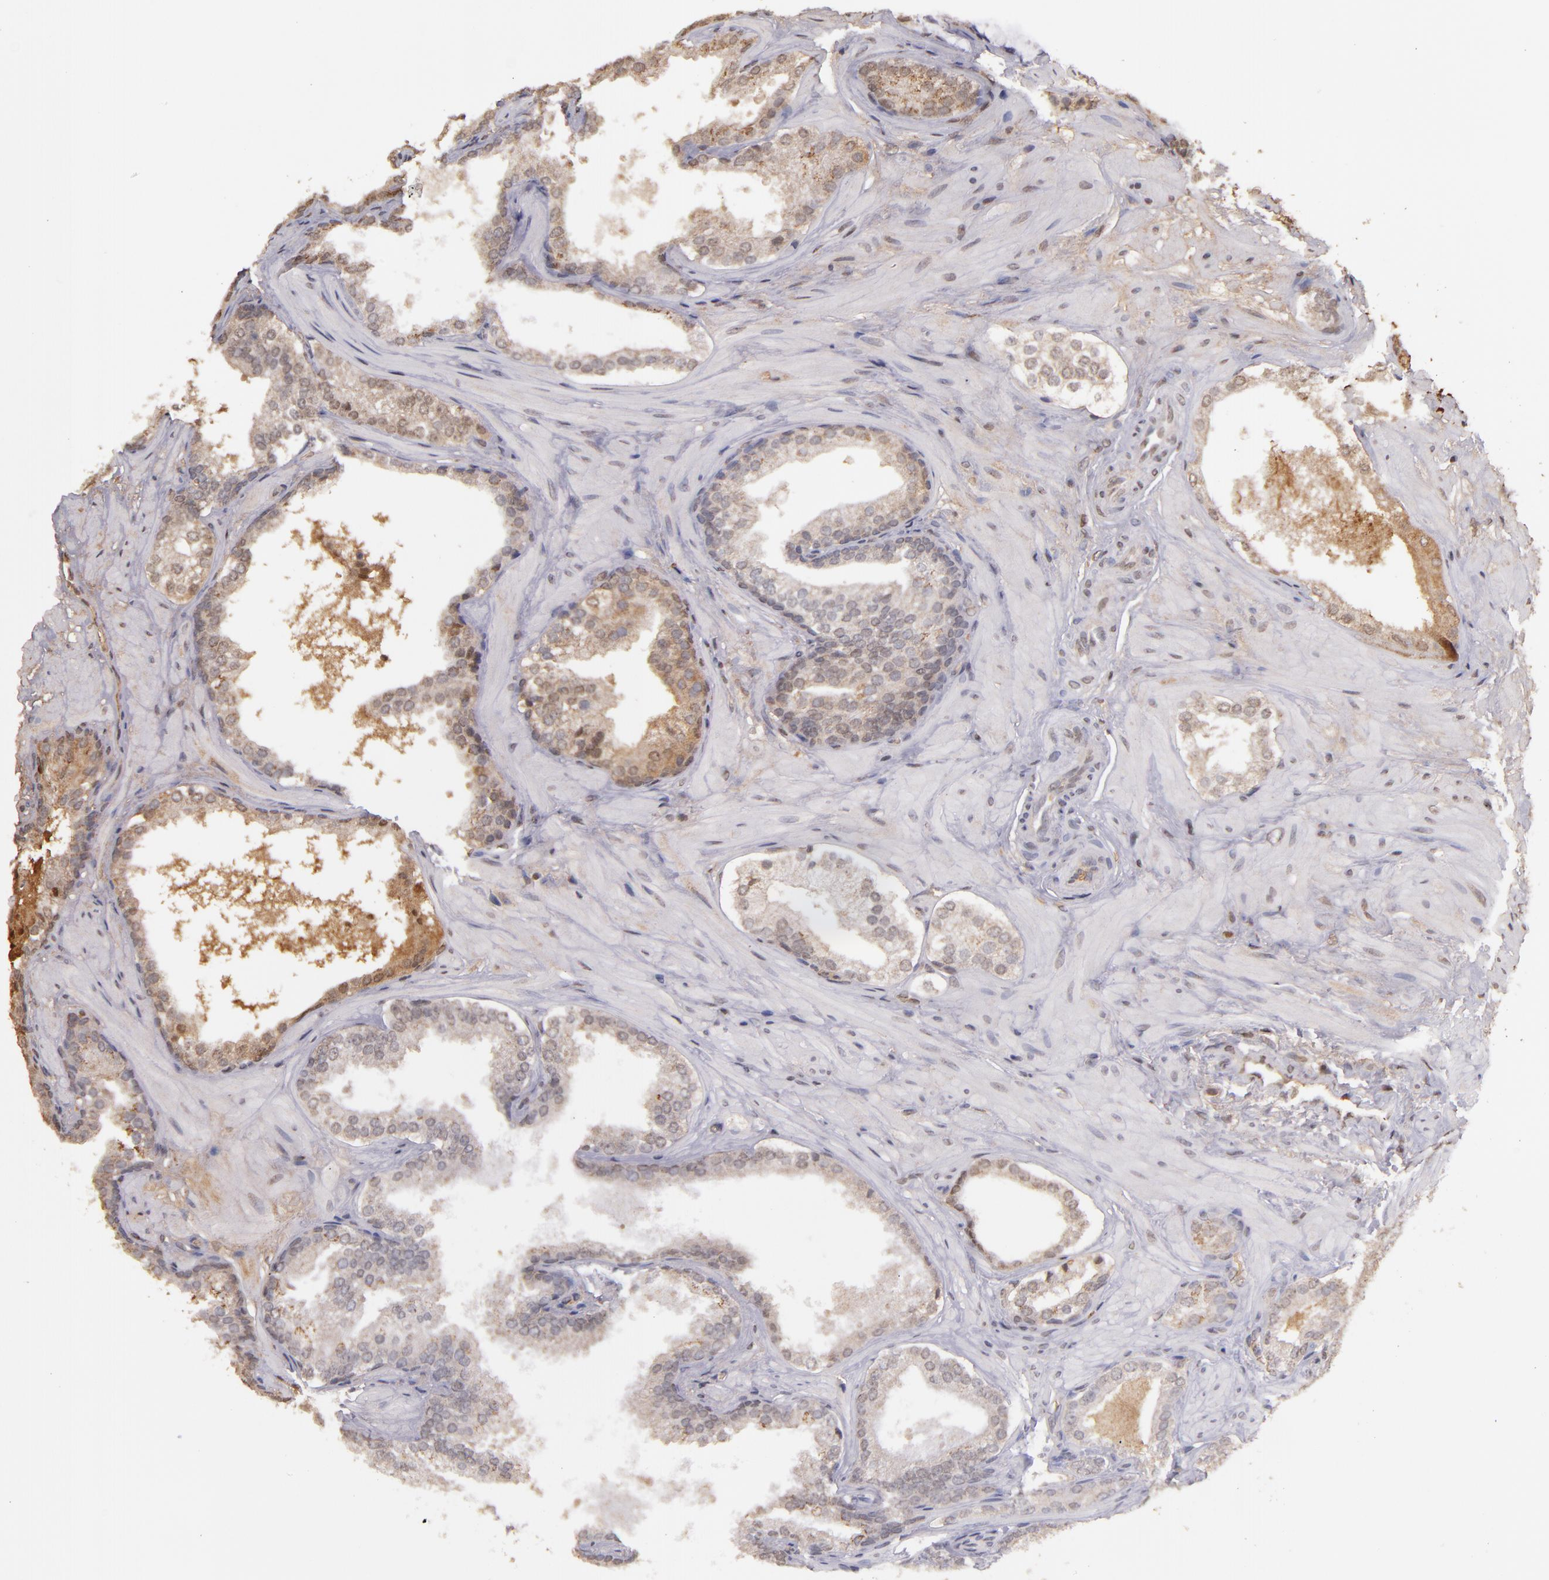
{"staining": {"intensity": "weak", "quantity": ">75%", "location": "cytoplasmic/membranous"}, "tissue": "prostate cancer", "cell_type": "Tumor cells", "image_type": "cancer", "snomed": [{"axis": "morphology", "description": "Adenocarcinoma, Low grade"}, {"axis": "topography", "description": "Prostate"}], "caption": "Prostate cancer (adenocarcinoma (low-grade)) stained with a brown dye shows weak cytoplasmic/membranous positive staining in about >75% of tumor cells.", "gene": "SERPINC1", "patient": {"sex": "male", "age": 69}}